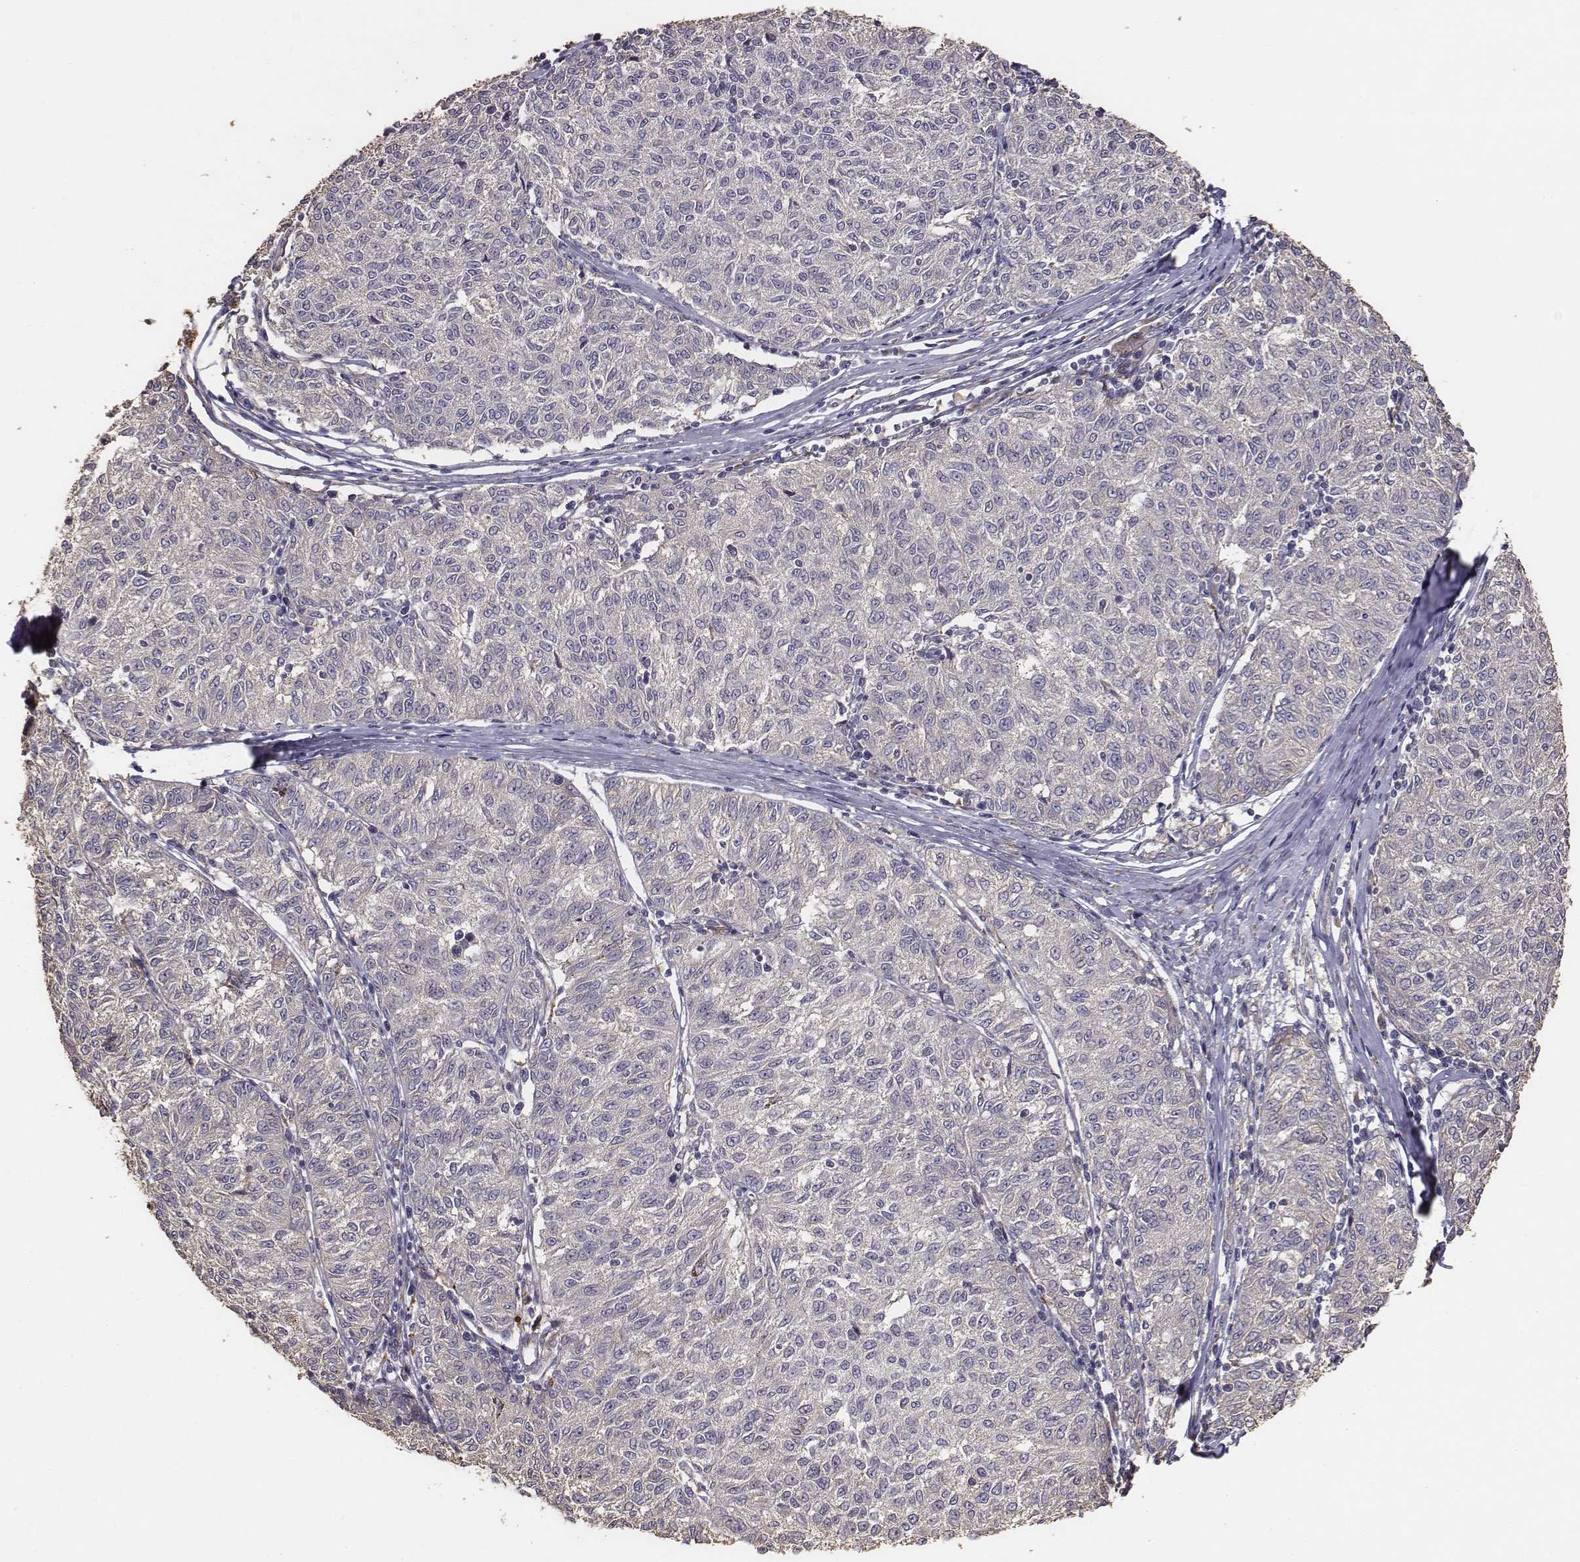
{"staining": {"intensity": "negative", "quantity": "none", "location": "none"}, "tissue": "melanoma", "cell_type": "Tumor cells", "image_type": "cancer", "snomed": [{"axis": "morphology", "description": "Malignant melanoma, NOS"}, {"axis": "topography", "description": "Skin"}], "caption": "An image of human malignant melanoma is negative for staining in tumor cells.", "gene": "AP1B1", "patient": {"sex": "female", "age": 72}}